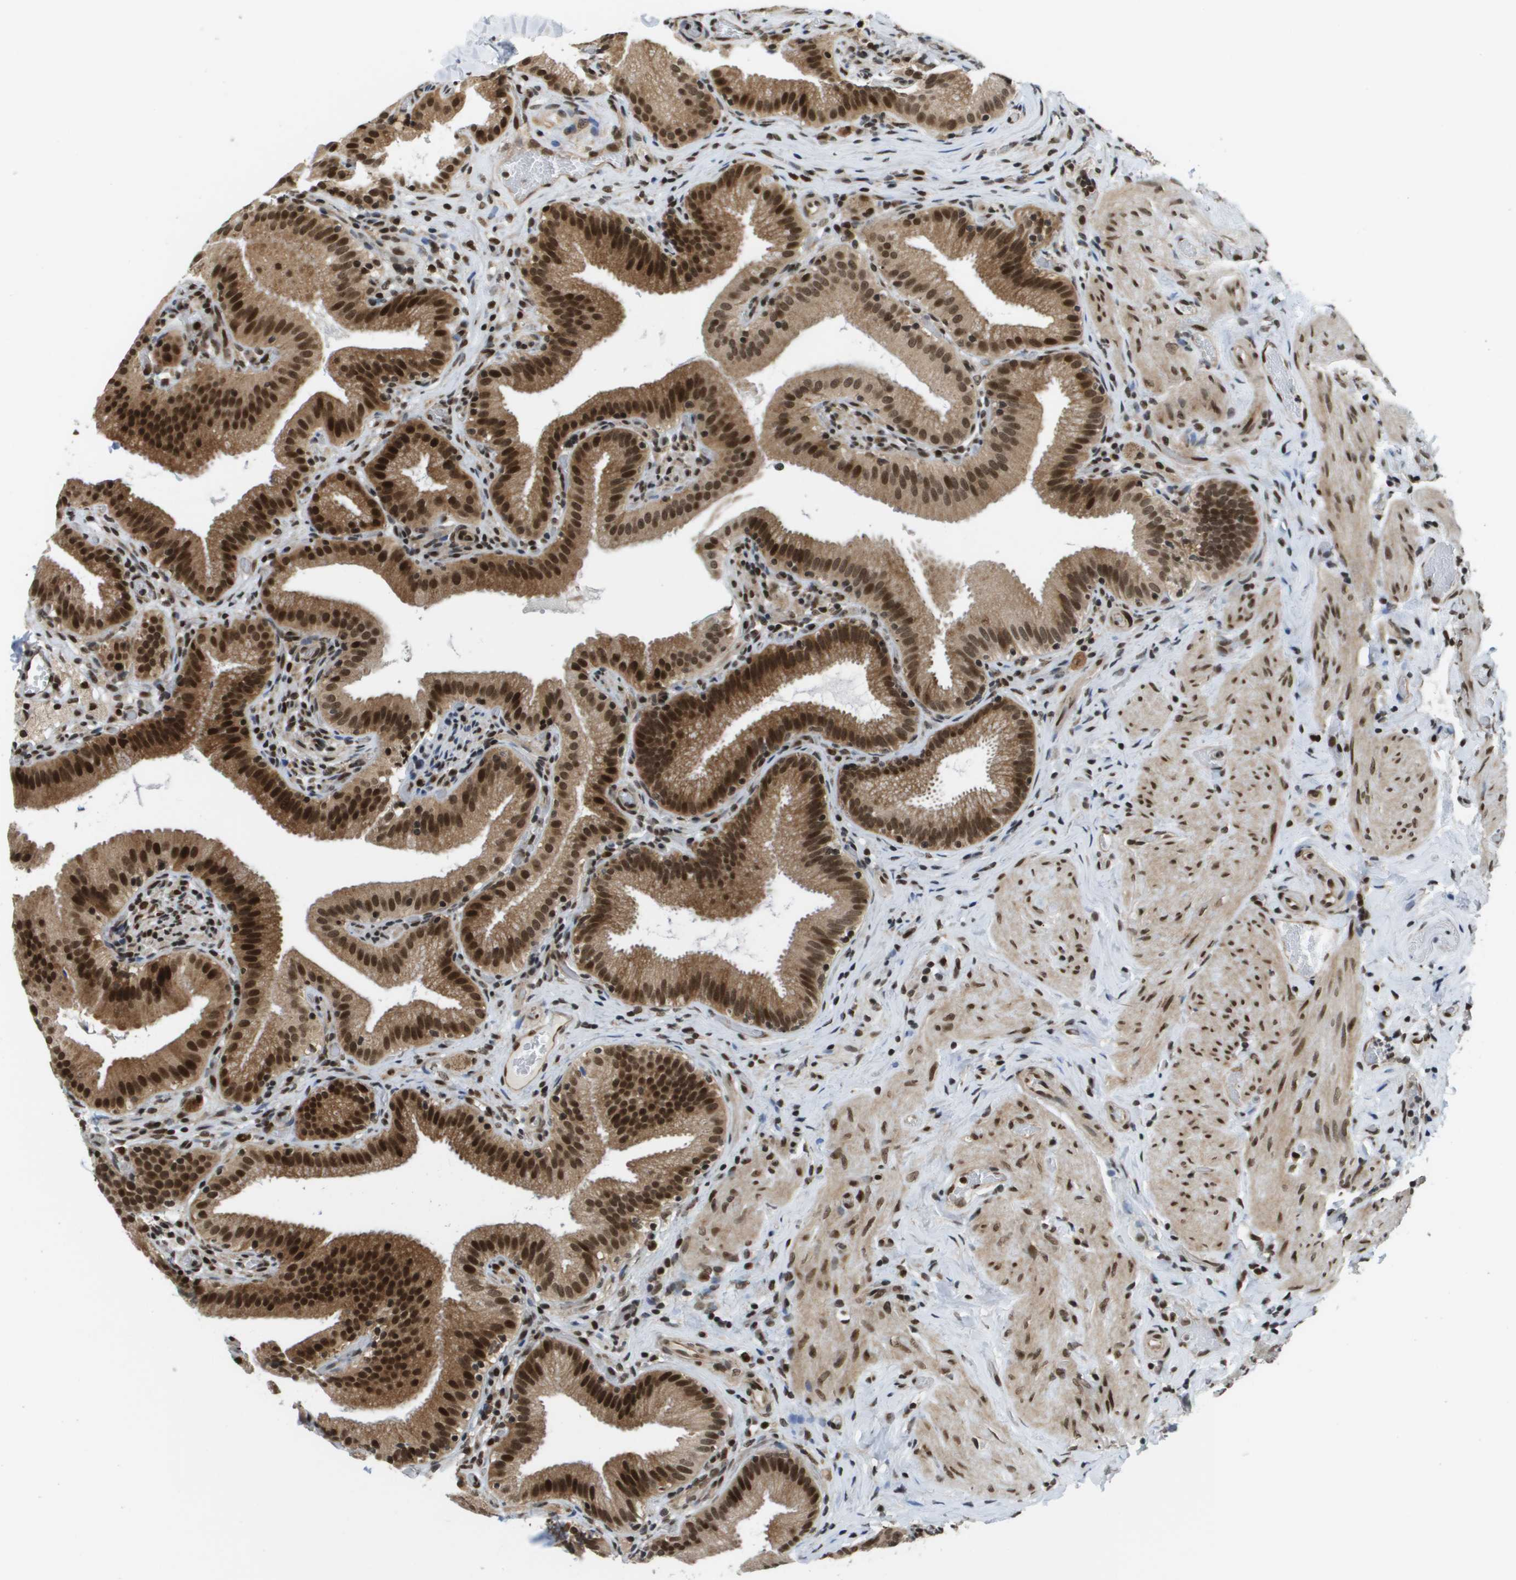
{"staining": {"intensity": "strong", "quantity": ">75%", "location": "cytoplasmic/membranous,nuclear"}, "tissue": "gallbladder", "cell_type": "Glandular cells", "image_type": "normal", "snomed": [{"axis": "morphology", "description": "Normal tissue, NOS"}, {"axis": "topography", "description": "Gallbladder"}], "caption": "Immunohistochemical staining of normal human gallbladder demonstrates strong cytoplasmic/membranous,nuclear protein expression in approximately >75% of glandular cells. (IHC, brightfield microscopy, high magnification).", "gene": "RECQL4", "patient": {"sex": "male", "age": 54}}